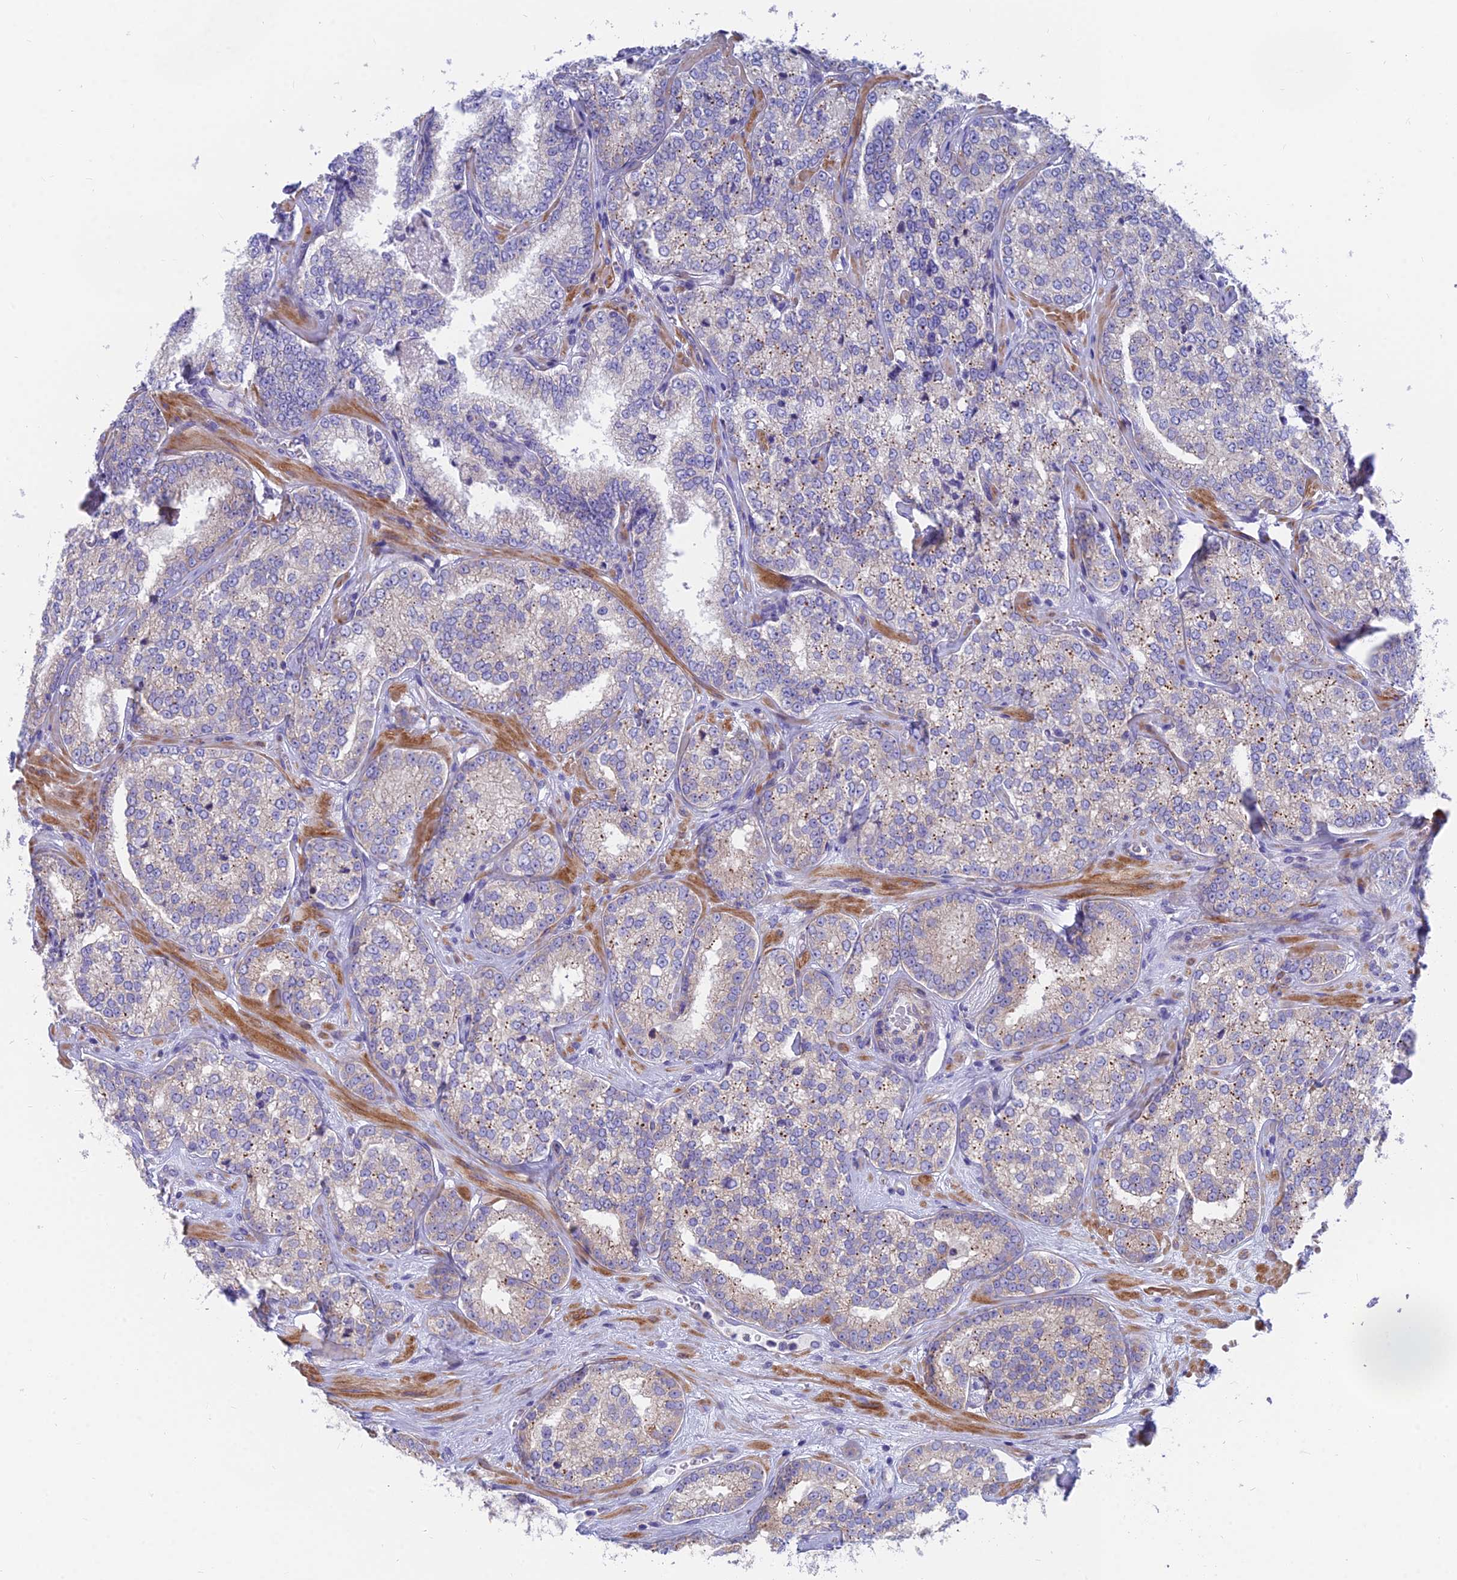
{"staining": {"intensity": "moderate", "quantity": "<25%", "location": "cytoplasmic/membranous"}, "tissue": "prostate cancer", "cell_type": "Tumor cells", "image_type": "cancer", "snomed": [{"axis": "morphology", "description": "Normal tissue, NOS"}, {"axis": "morphology", "description": "Adenocarcinoma, High grade"}, {"axis": "topography", "description": "Prostate"}], "caption": "Human prostate cancer stained with a protein marker shows moderate staining in tumor cells.", "gene": "MVB12A", "patient": {"sex": "male", "age": 83}}